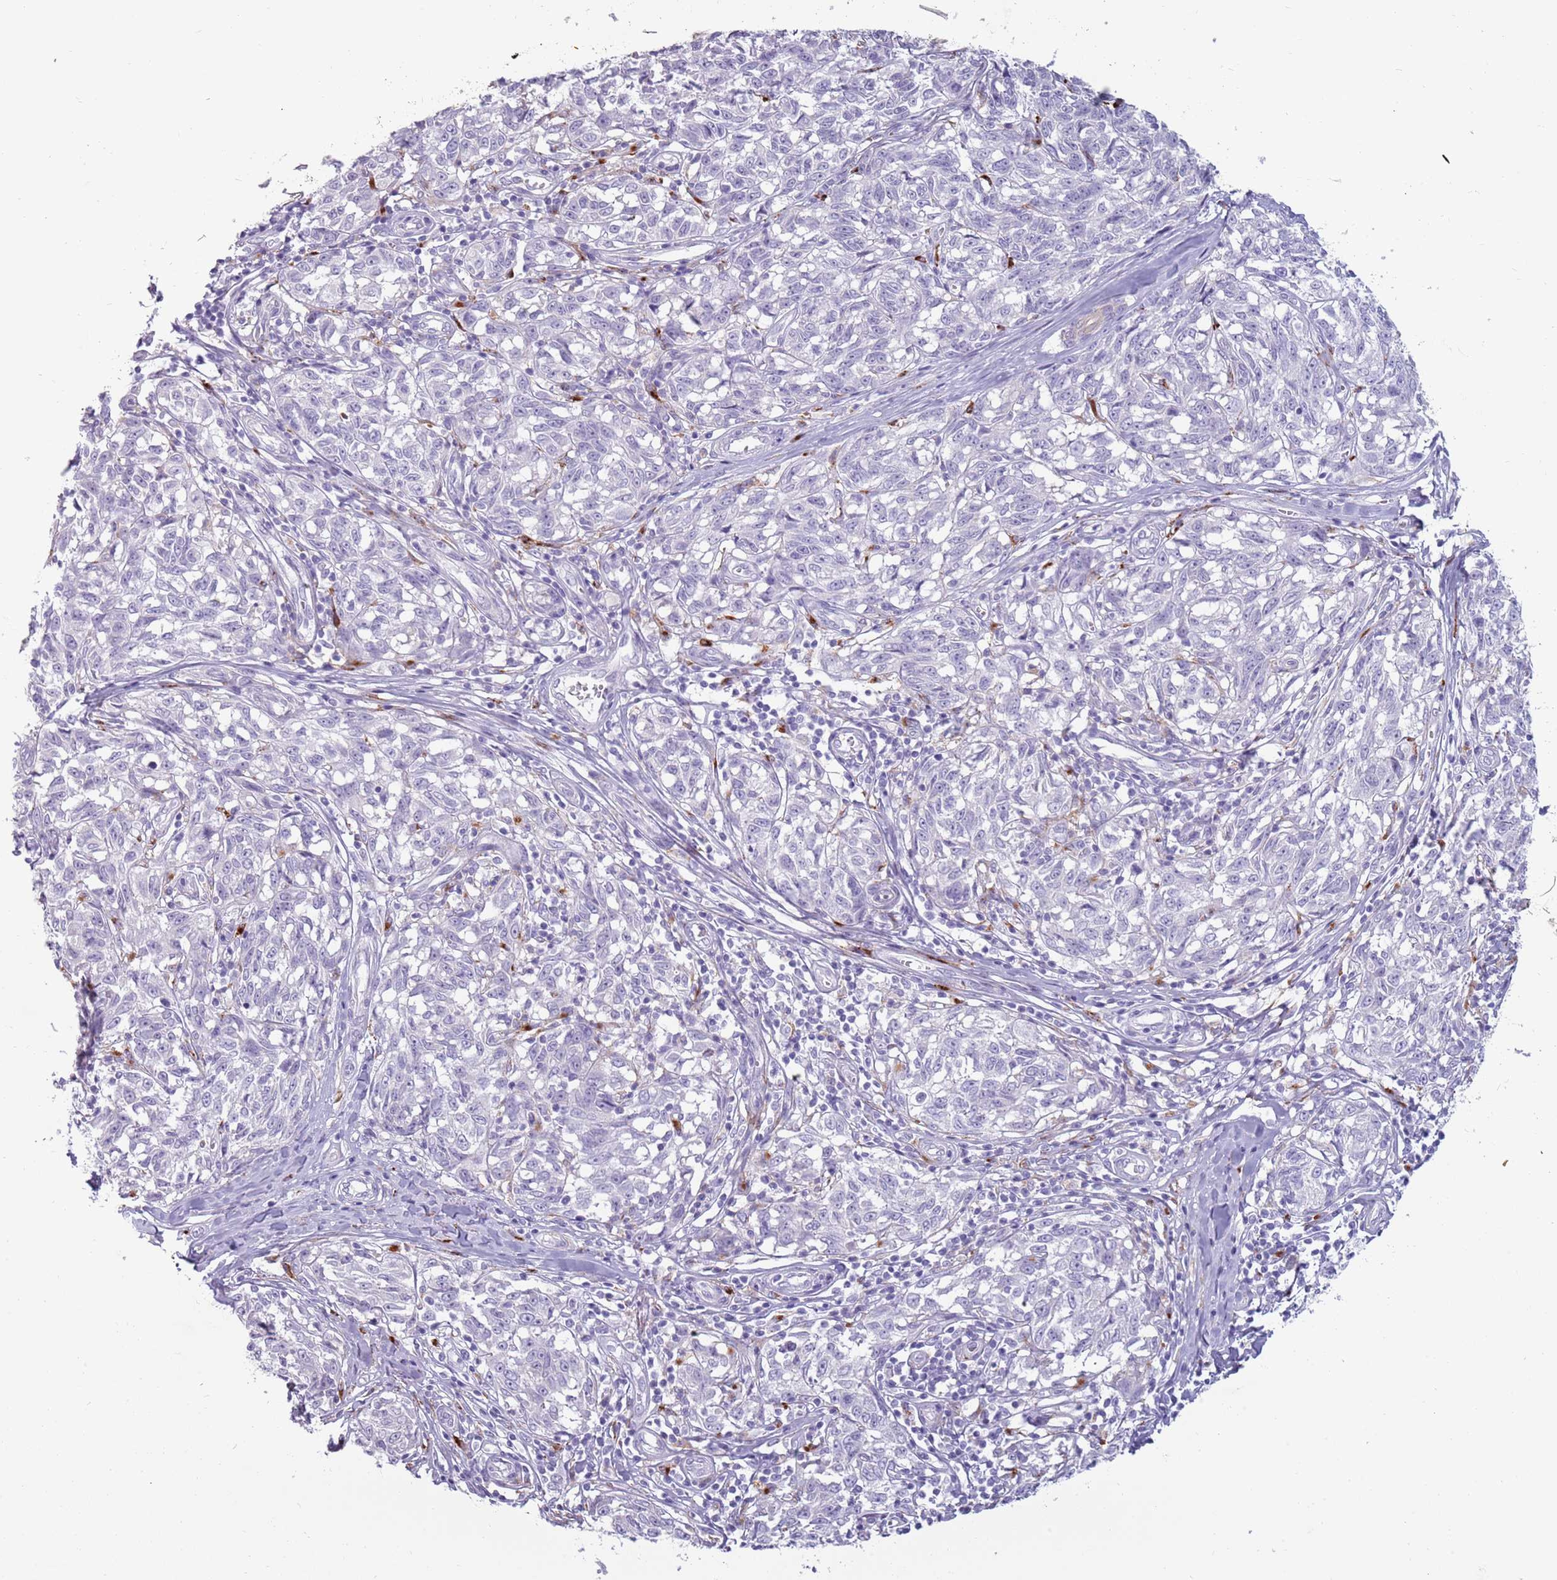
{"staining": {"intensity": "negative", "quantity": "none", "location": "none"}, "tissue": "melanoma", "cell_type": "Tumor cells", "image_type": "cancer", "snomed": [{"axis": "morphology", "description": "Normal tissue, NOS"}, {"axis": "morphology", "description": "Malignant melanoma, NOS"}, {"axis": "topography", "description": "Skin"}], "caption": "Micrograph shows no protein positivity in tumor cells of melanoma tissue. (DAB (3,3'-diaminobenzidine) immunohistochemistry with hematoxylin counter stain).", "gene": "NWD2", "patient": {"sex": "female", "age": 64}}